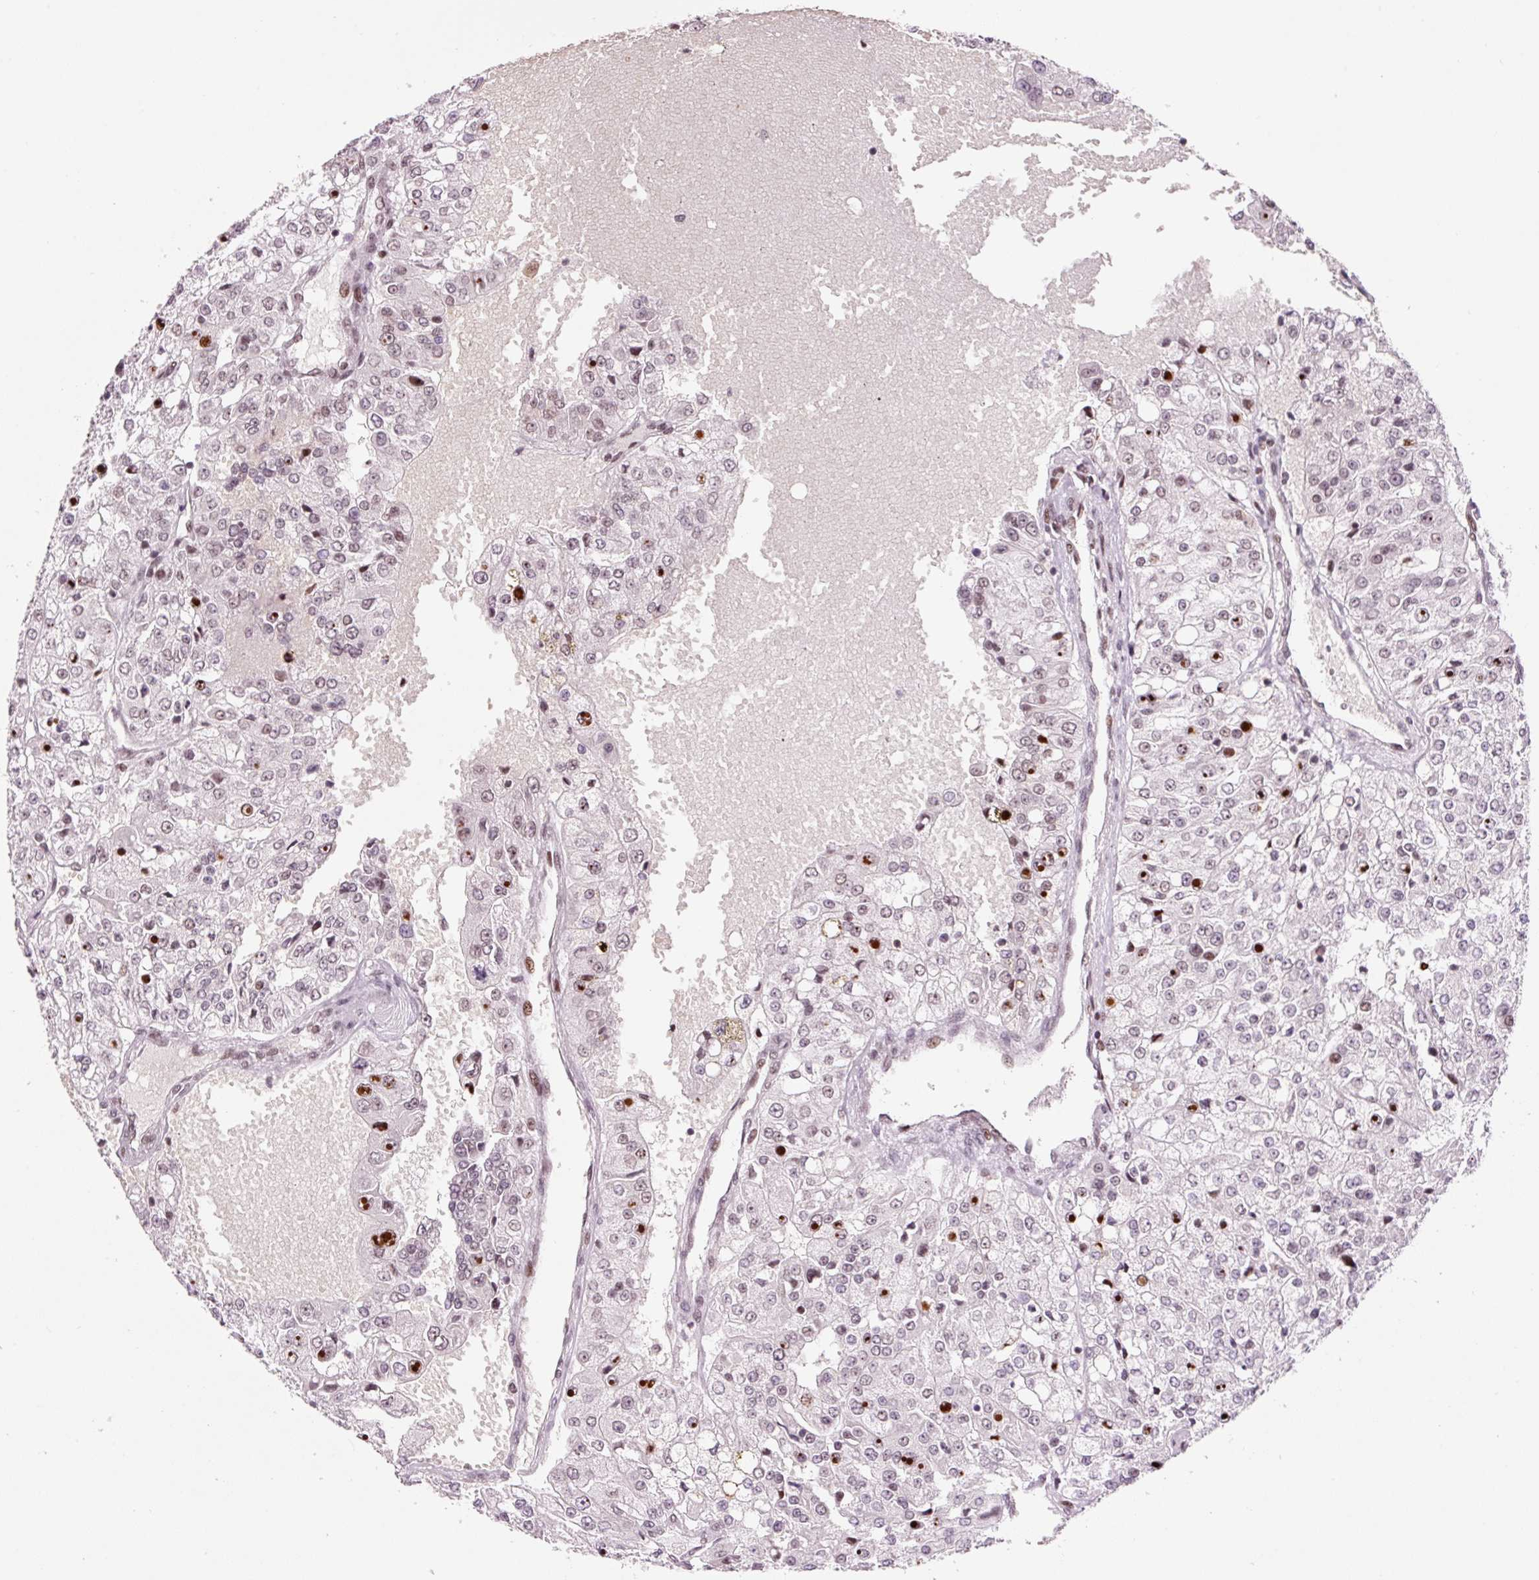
{"staining": {"intensity": "moderate", "quantity": "25%-75%", "location": "nuclear"}, "tissue": "renal cancer", "cell_type": "Tumor cells", "image_type": "cancer", "snomed": [{"axis": "morphology", "description": "Adenocarcinoma, NOS"}, {"axis": "topography", "description": "Kidney"}], "caption": "Immunohistochemical staining of human renal cancer (adenocarcinoma) displays medium levels of moderate nuclear protein positivity in approximately 25%-75% of tumor cells.", "gene": "CCNL2", "patient": {"sex": "female", "age": 63}}